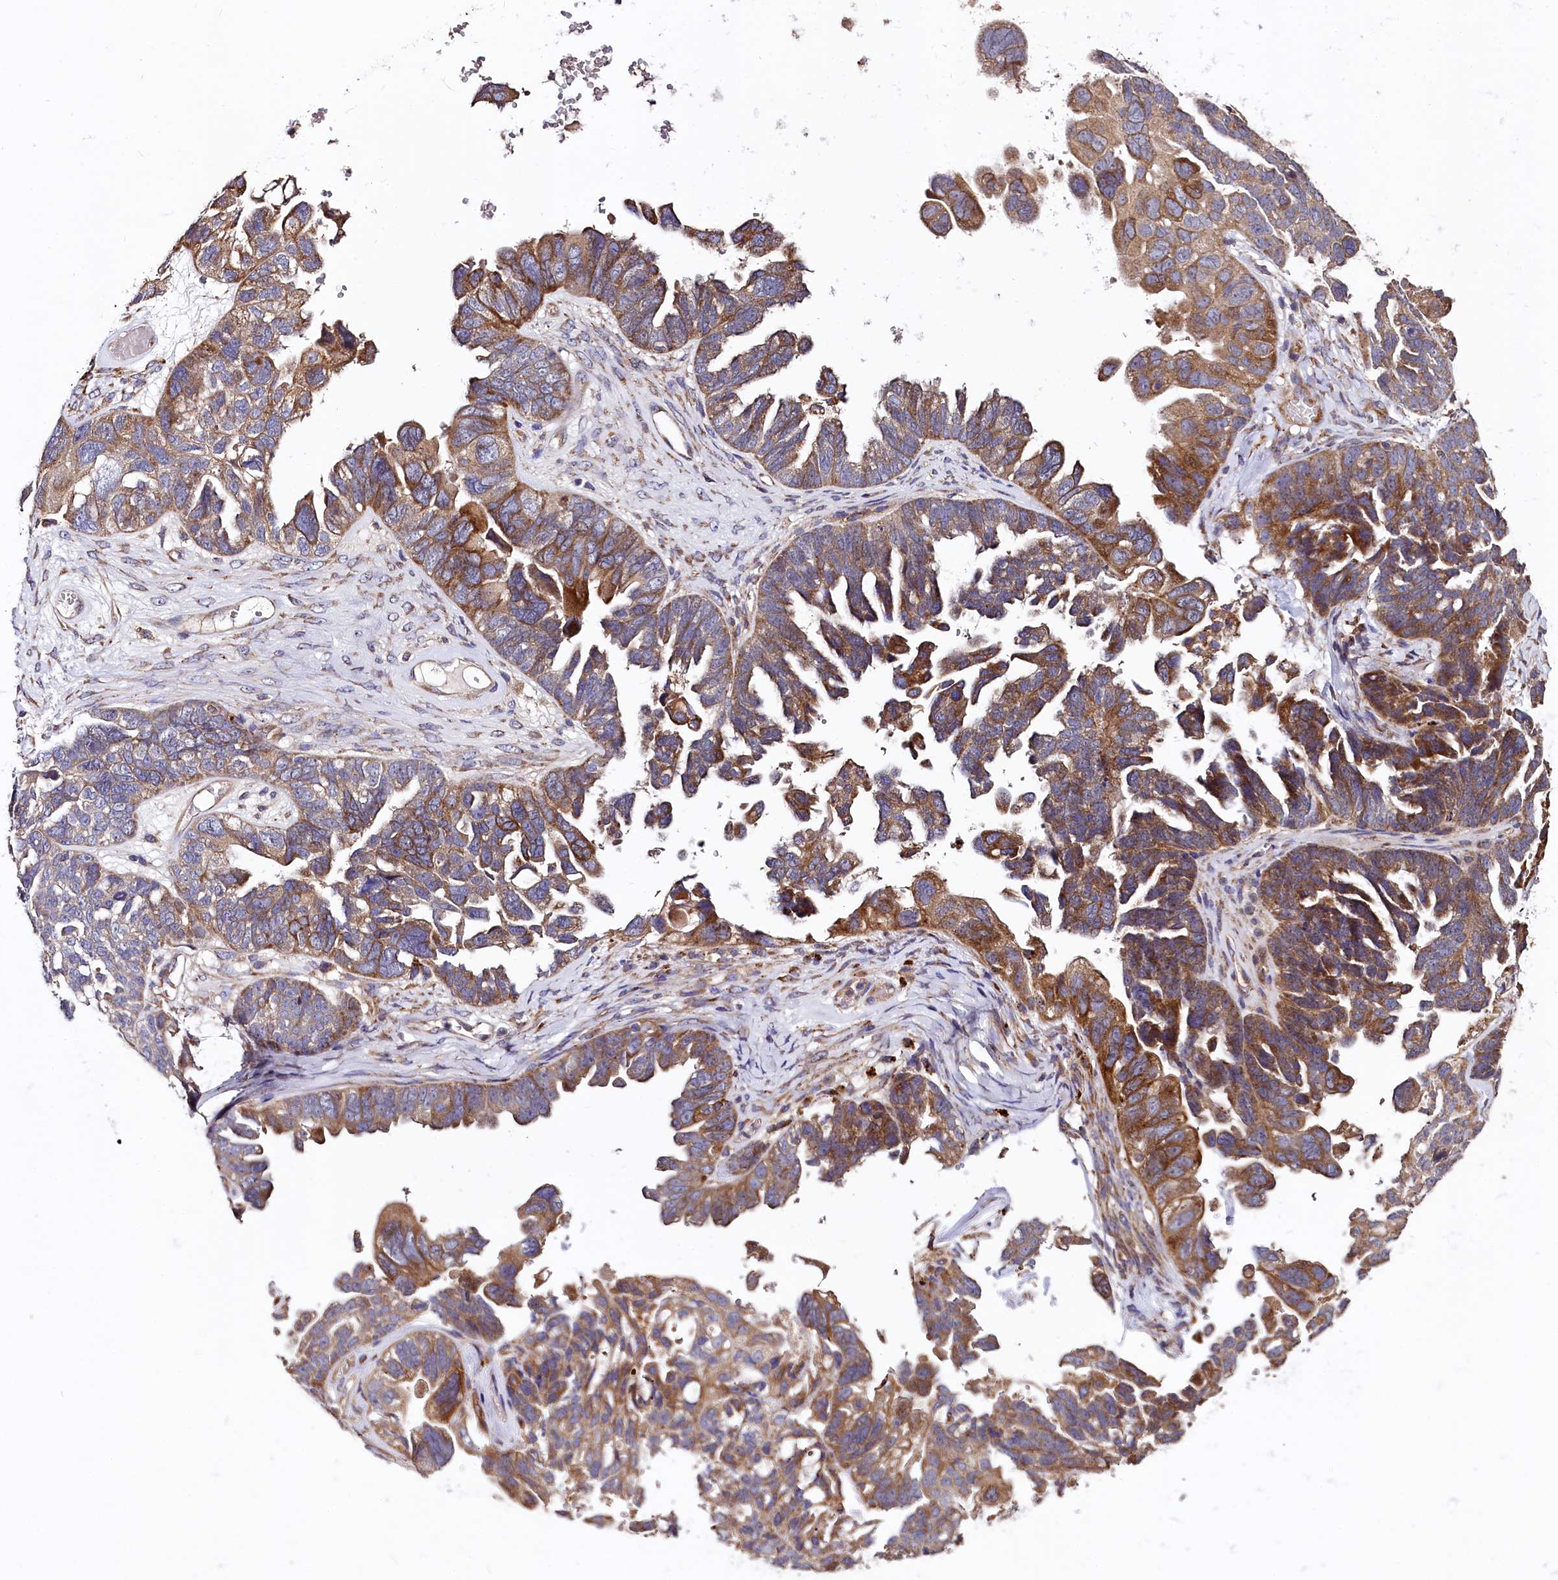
{"staining": {"intensity": "moderate", "quantity": "25%-75%", "location": "cytoplasmic/membranous"}, "tissue": "ovarian cancer", "cell_type": "Tumor cells", "image_type": "cancer", "snomed": [{"axis": "morphology", "description": "Cystadenocarcinoma, serous, NOS"}, {"axis": "topography", "description": "Ovary"}], "caption": "A brown stain highlights moderate cytoplasmic/membranous expression of a protein in human ovarian cancer tumor cells.", "gene": "SPRYD3", "patient": {"sex": "female", "age": 79}}